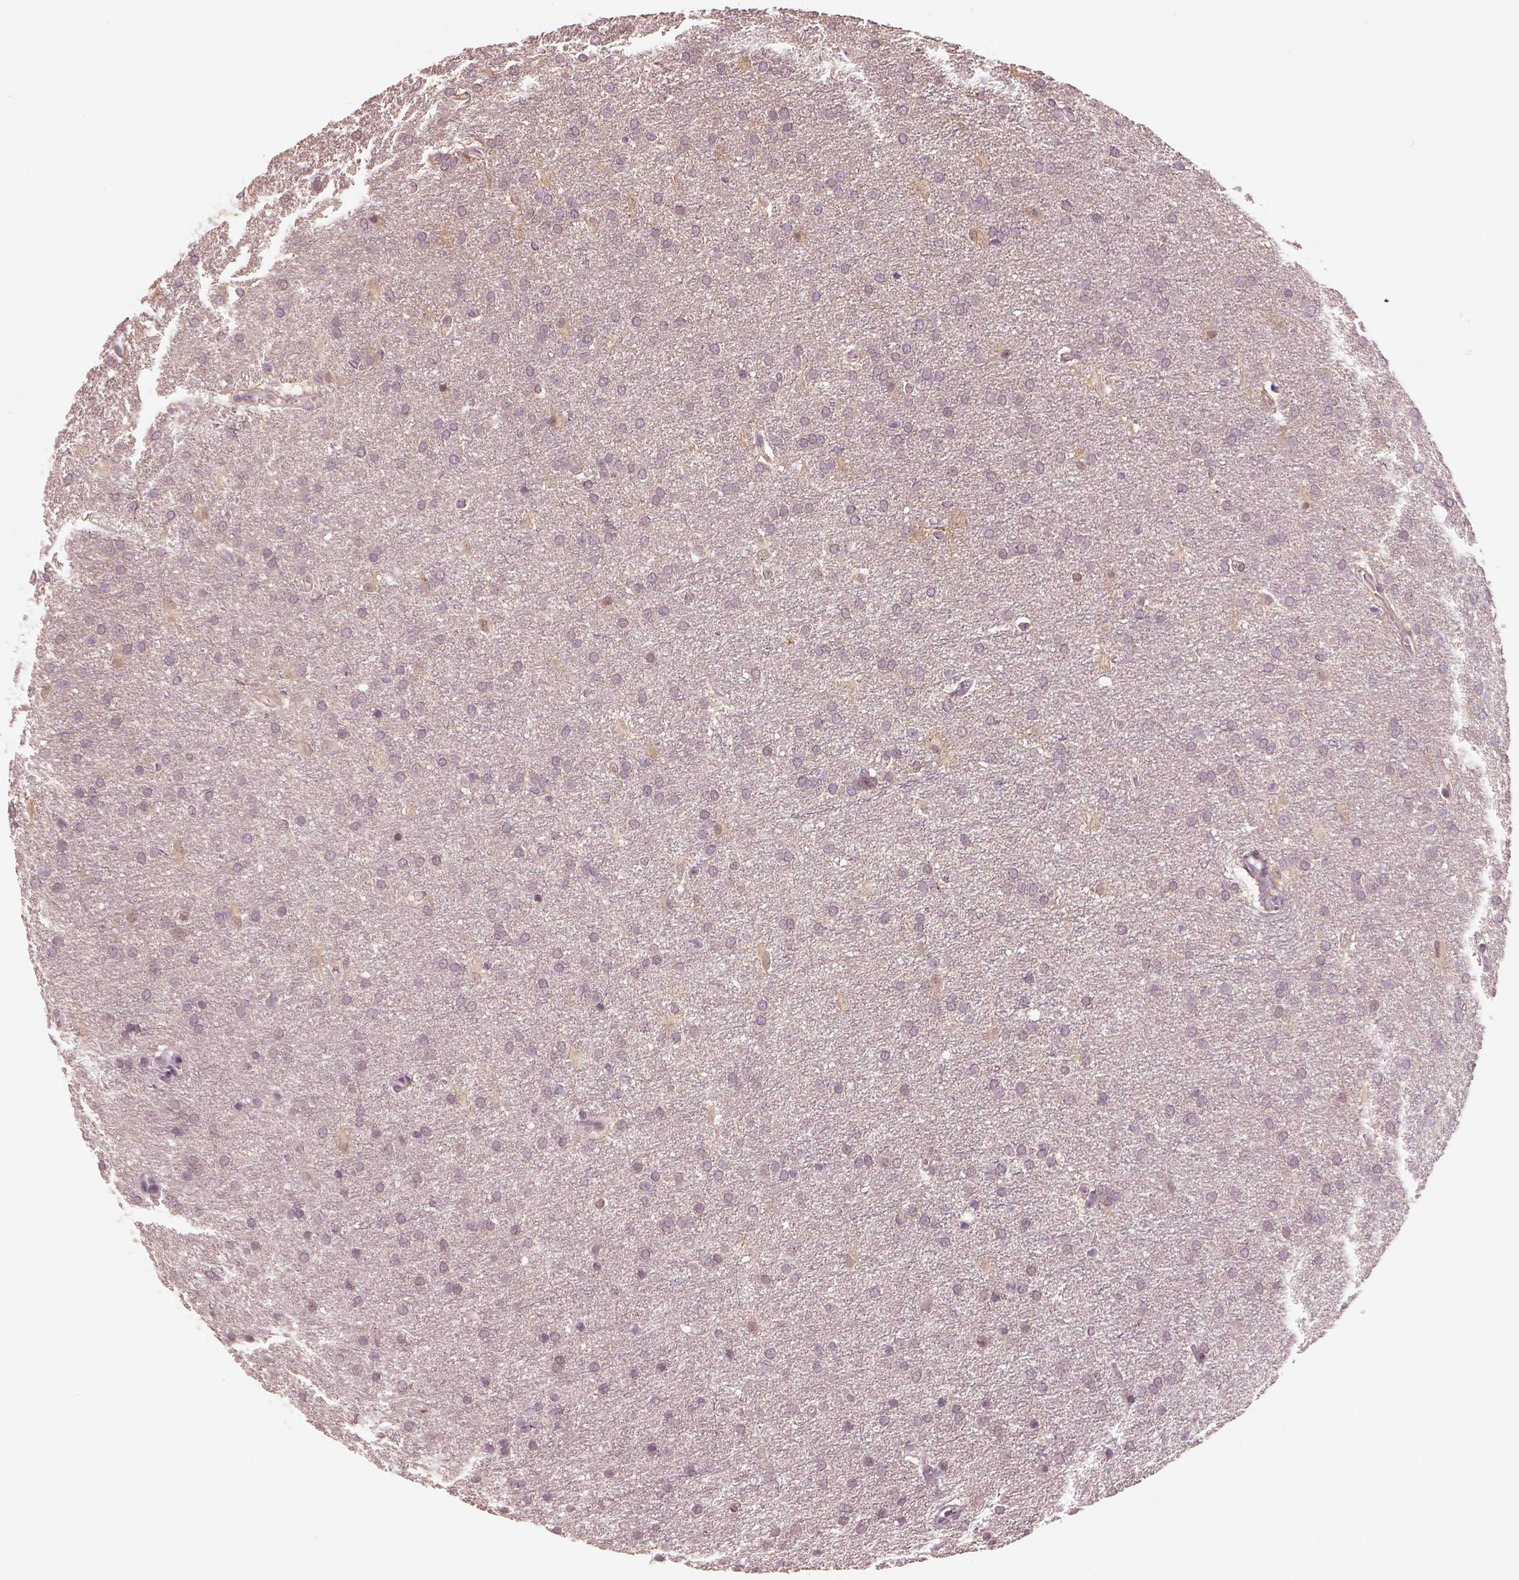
{"staining": {"intensity": "negative", "quantity": "none", "location": "none"}, "tissue": "glioma", "cell_type": "Tumor cells", "image_type": "cancer", "snomed": [{"axis": "morphology", "description": "Glioma, malignant, Low grade"}, {"axis": "topography", "description": "Brain"}], "caption": "Tumor cells are negative for brown protein staining in glioma.", "gene": "EGR4", "patient": {"sex": "female", "age": 32}}